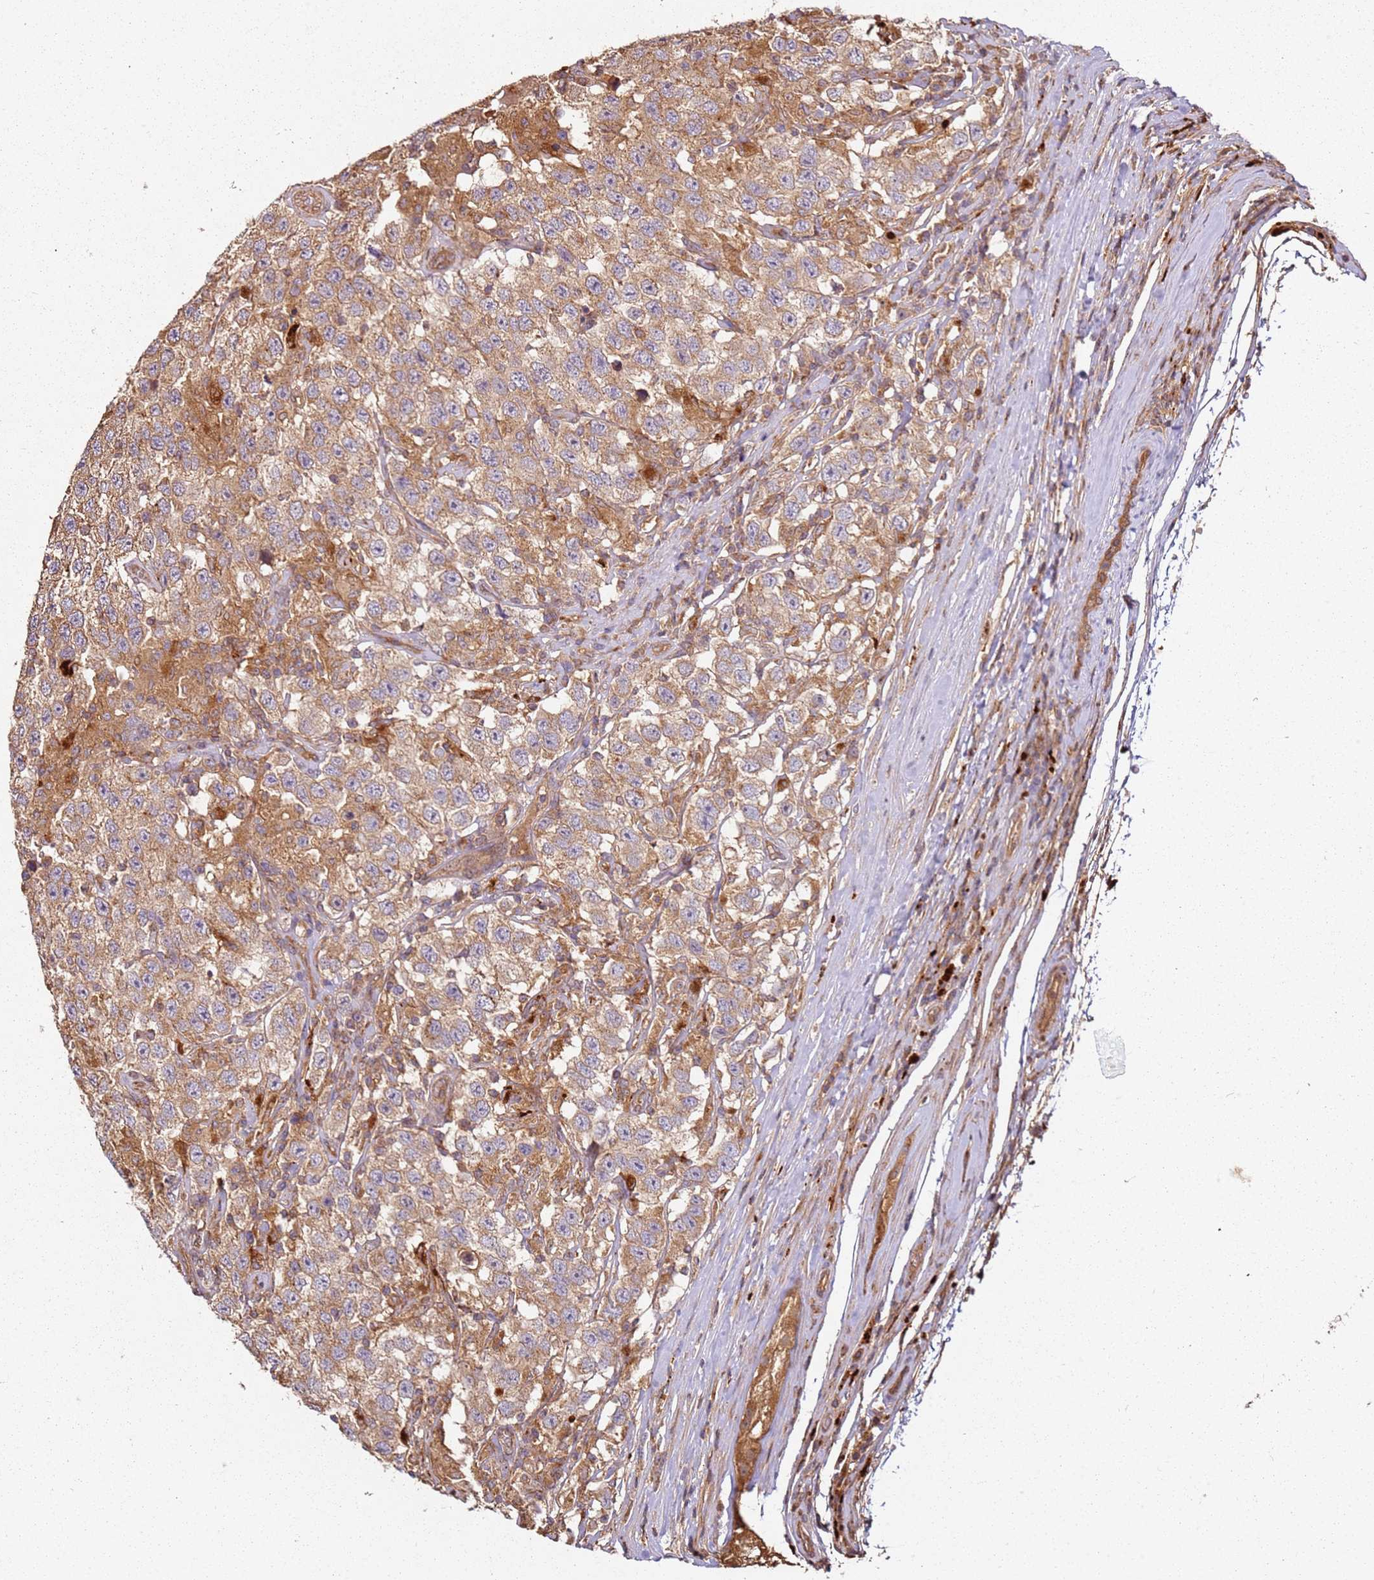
{"staining": {"intensity": "moderate", "quantity": ">75%", "location": "cytoplasmic/membranous"}, "tissue": "testis cancer", "cell_type": "Tumor cells", "image_type": "cancer", "snomed": [{"axis": "morphology", "description": "Seminoma, NOS"}, {"axis": "topography", "description": "Testis"}], "caption": "A brown stain labels moderate cytoplasmic/membranous staining of a protein in human seminoma (testis) tumor cells.", "gene": "SCGB2B2", "patient": {"sex": "male", "age": 41}}